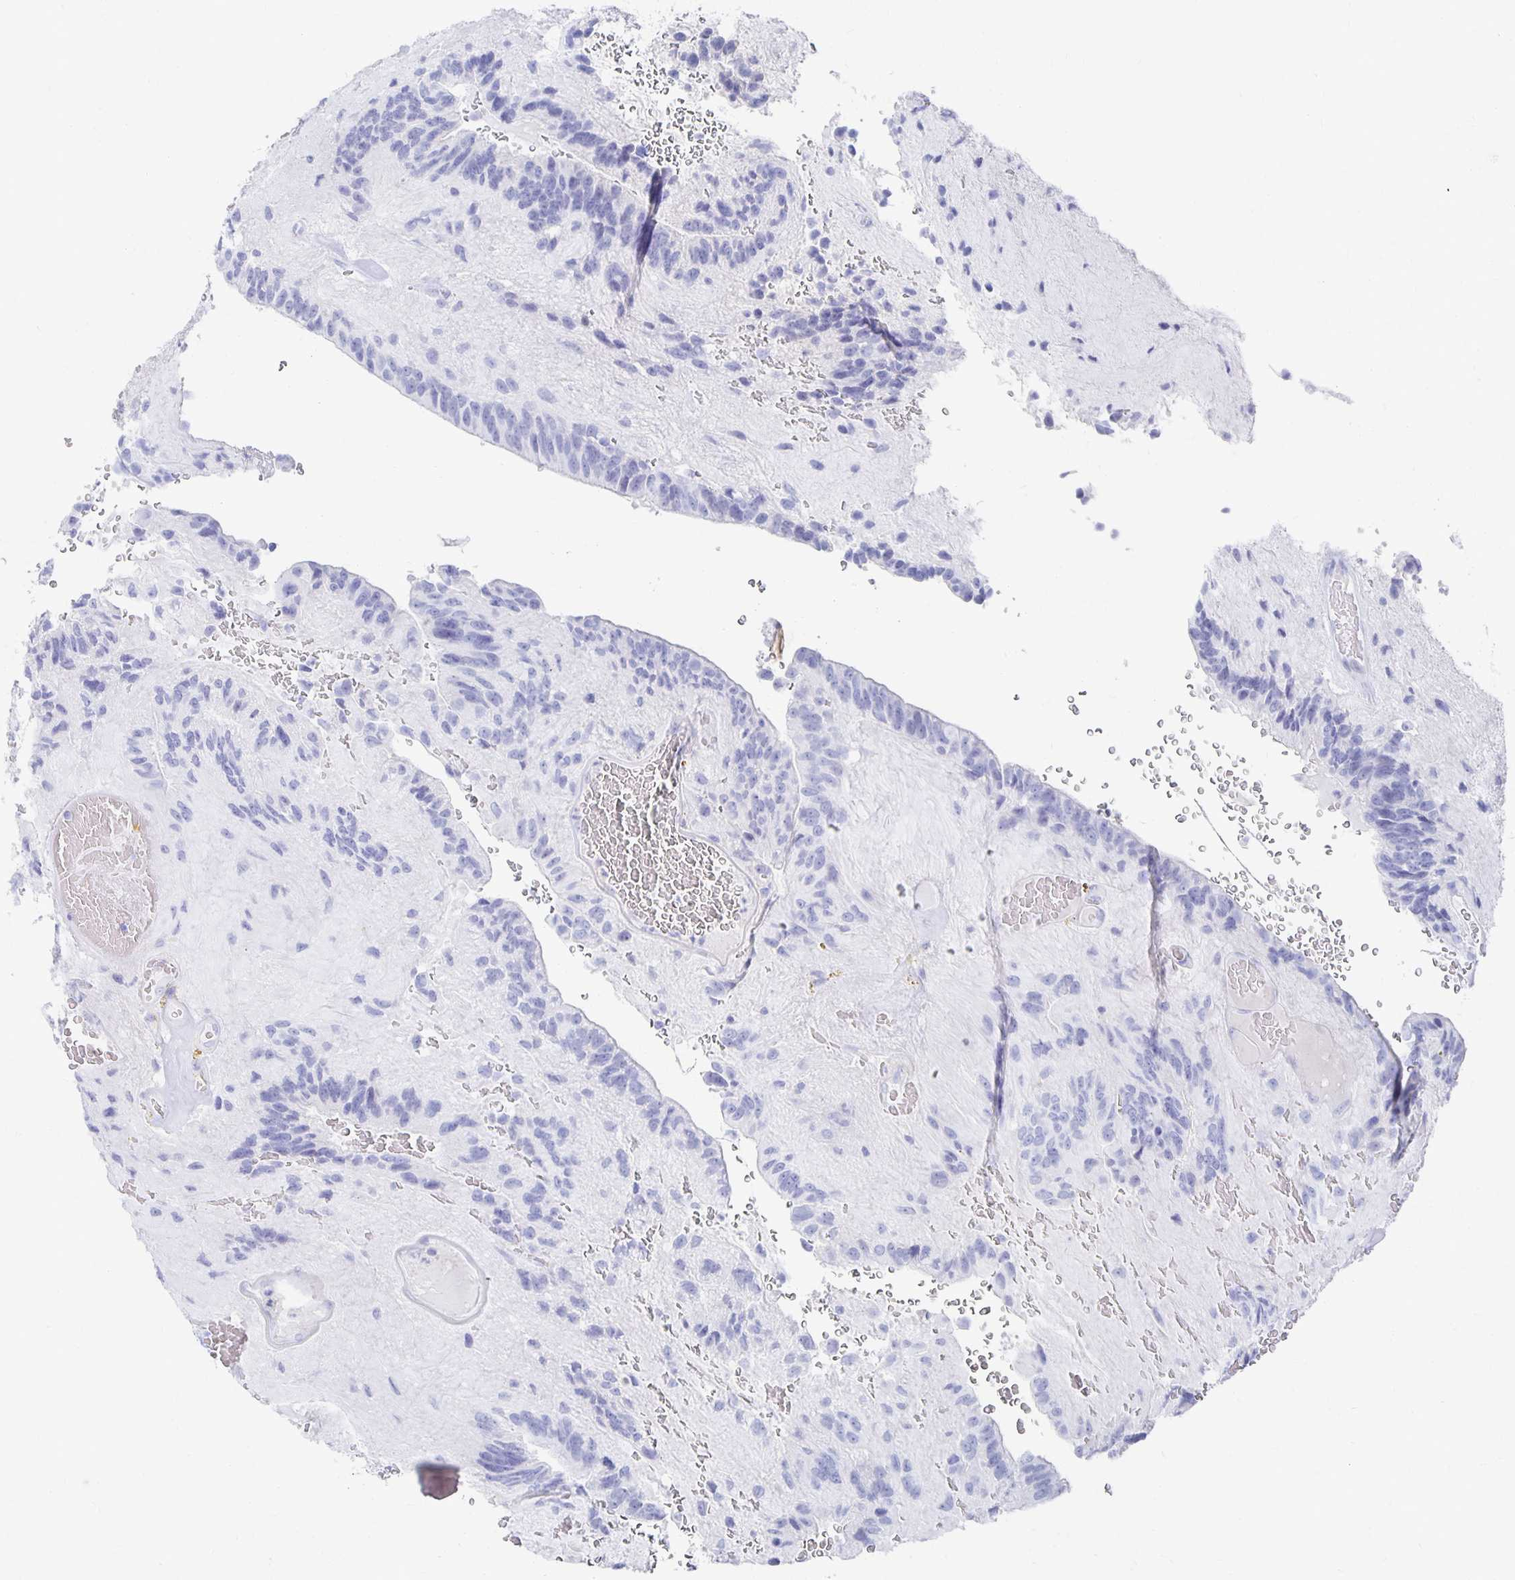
{"staining": {"intensity": "negative", "quantity": "none", "location": "none"}, "tissue": "glioma", "cell_type": "Tumor cells", "image_type": "cancer", "snomed": [{"axis": "morphology", "description": "Glioma, malignant, Low grade"}, {"axis": "topography", "description": "Brain"}], "caption": "The IHC micrograph has no significant staining in tumor cells of glioma tissue.", "gene": "PRDM7", "patient": {"sex": "male", "age": 31}}